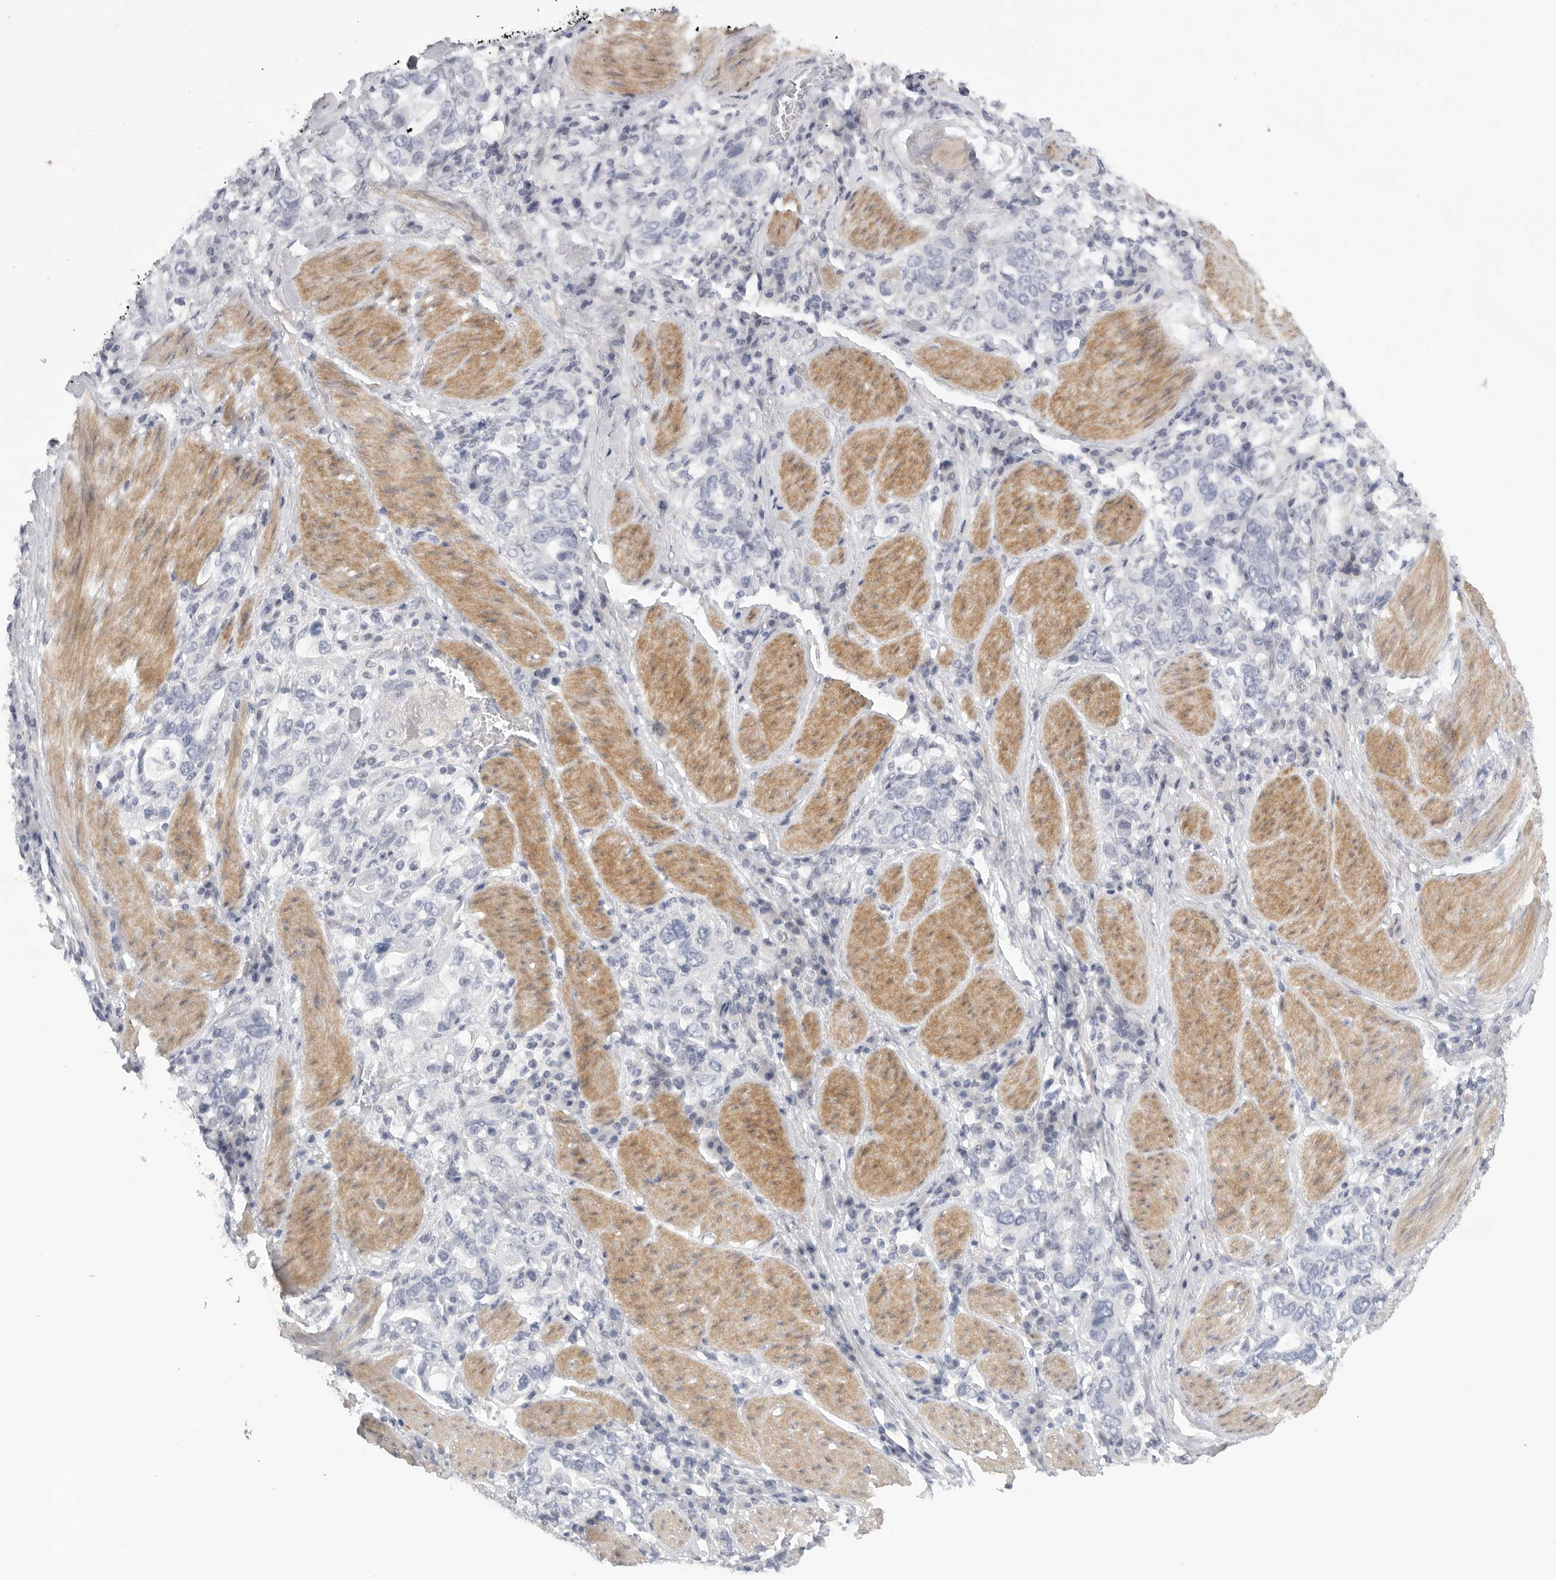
{"staining": {"intensity": "negative", "quantity": "none", "location": "none"}, "tissue": "stomach cancer", "cell_type": "Tumor cells", "image_type": "cancer", "snomed": [{"axis": "morphology", "description": "Adenocarcinoma, NOS"}, {"axis": "topography", "description": "Stomach, upper"}], "caption": "Tumor cells show no significant protein expression in stomach adenocarcinoma.", "gene": "TNR", "patient": {"sex": "male", "age": 62}}